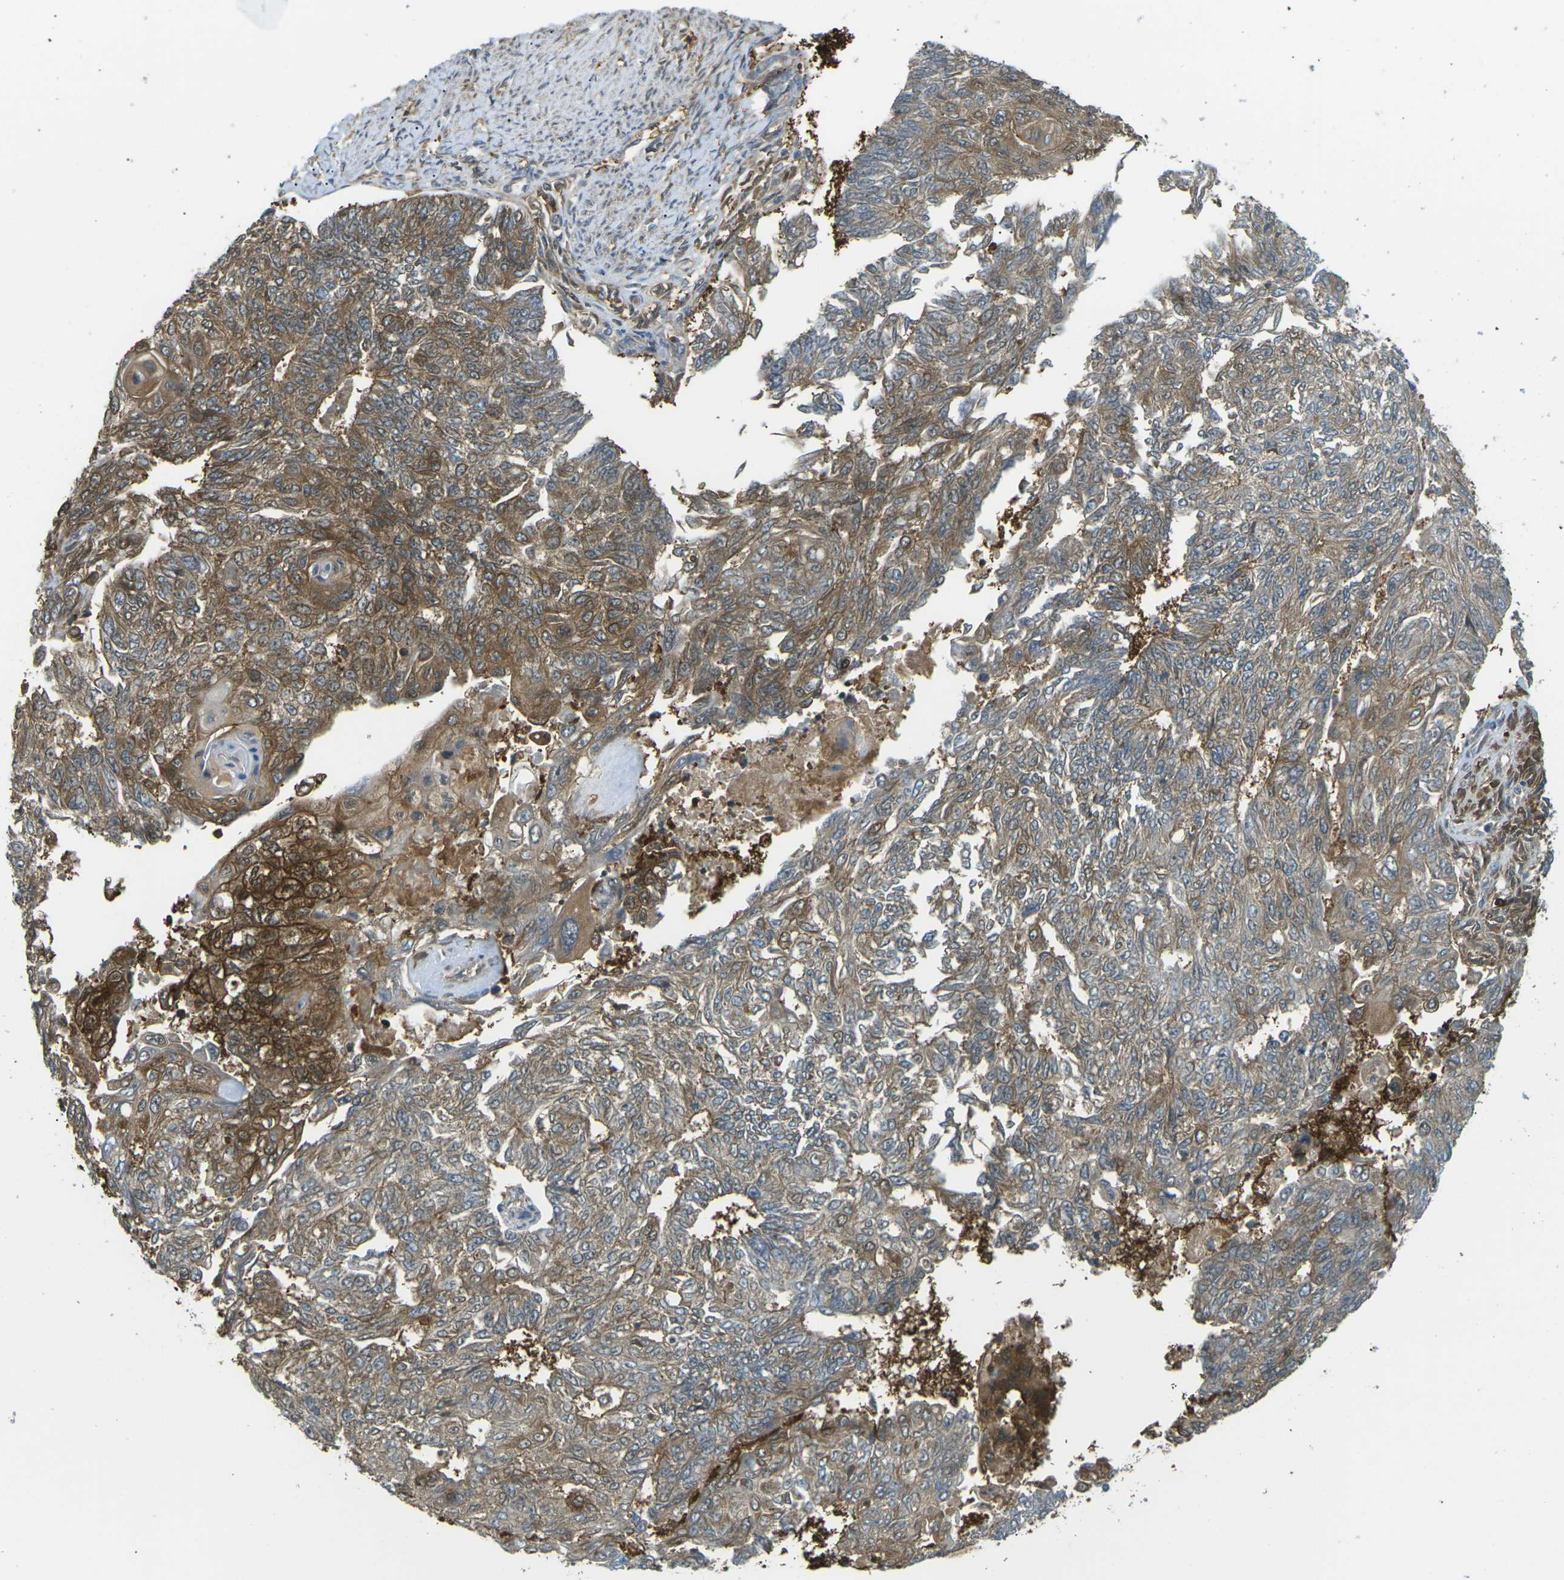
{"staining": {"intensity": "moderate", "quantity": ">75%", "location": "cytoplasmic/membranous"}, "tissue": "endometrial cancer", "cell_type": "Tumor cells", "image_type": "cancer", "snomed": [{"axis": "morphology", "description": "Adenocarcinoma, NOS"}, {"axis": "topography", "description": "Endometrium"}], "caption": "IHC micrograph of human adenocarcinoma (endometrial) stained for a protein (brown), which reveals medium levels of moderate cytoplasmic/membranous staining in approximately >75% of tumor cells.", "gene": "PIEZO2", "patient": {"sex": "female", "age": 32}}